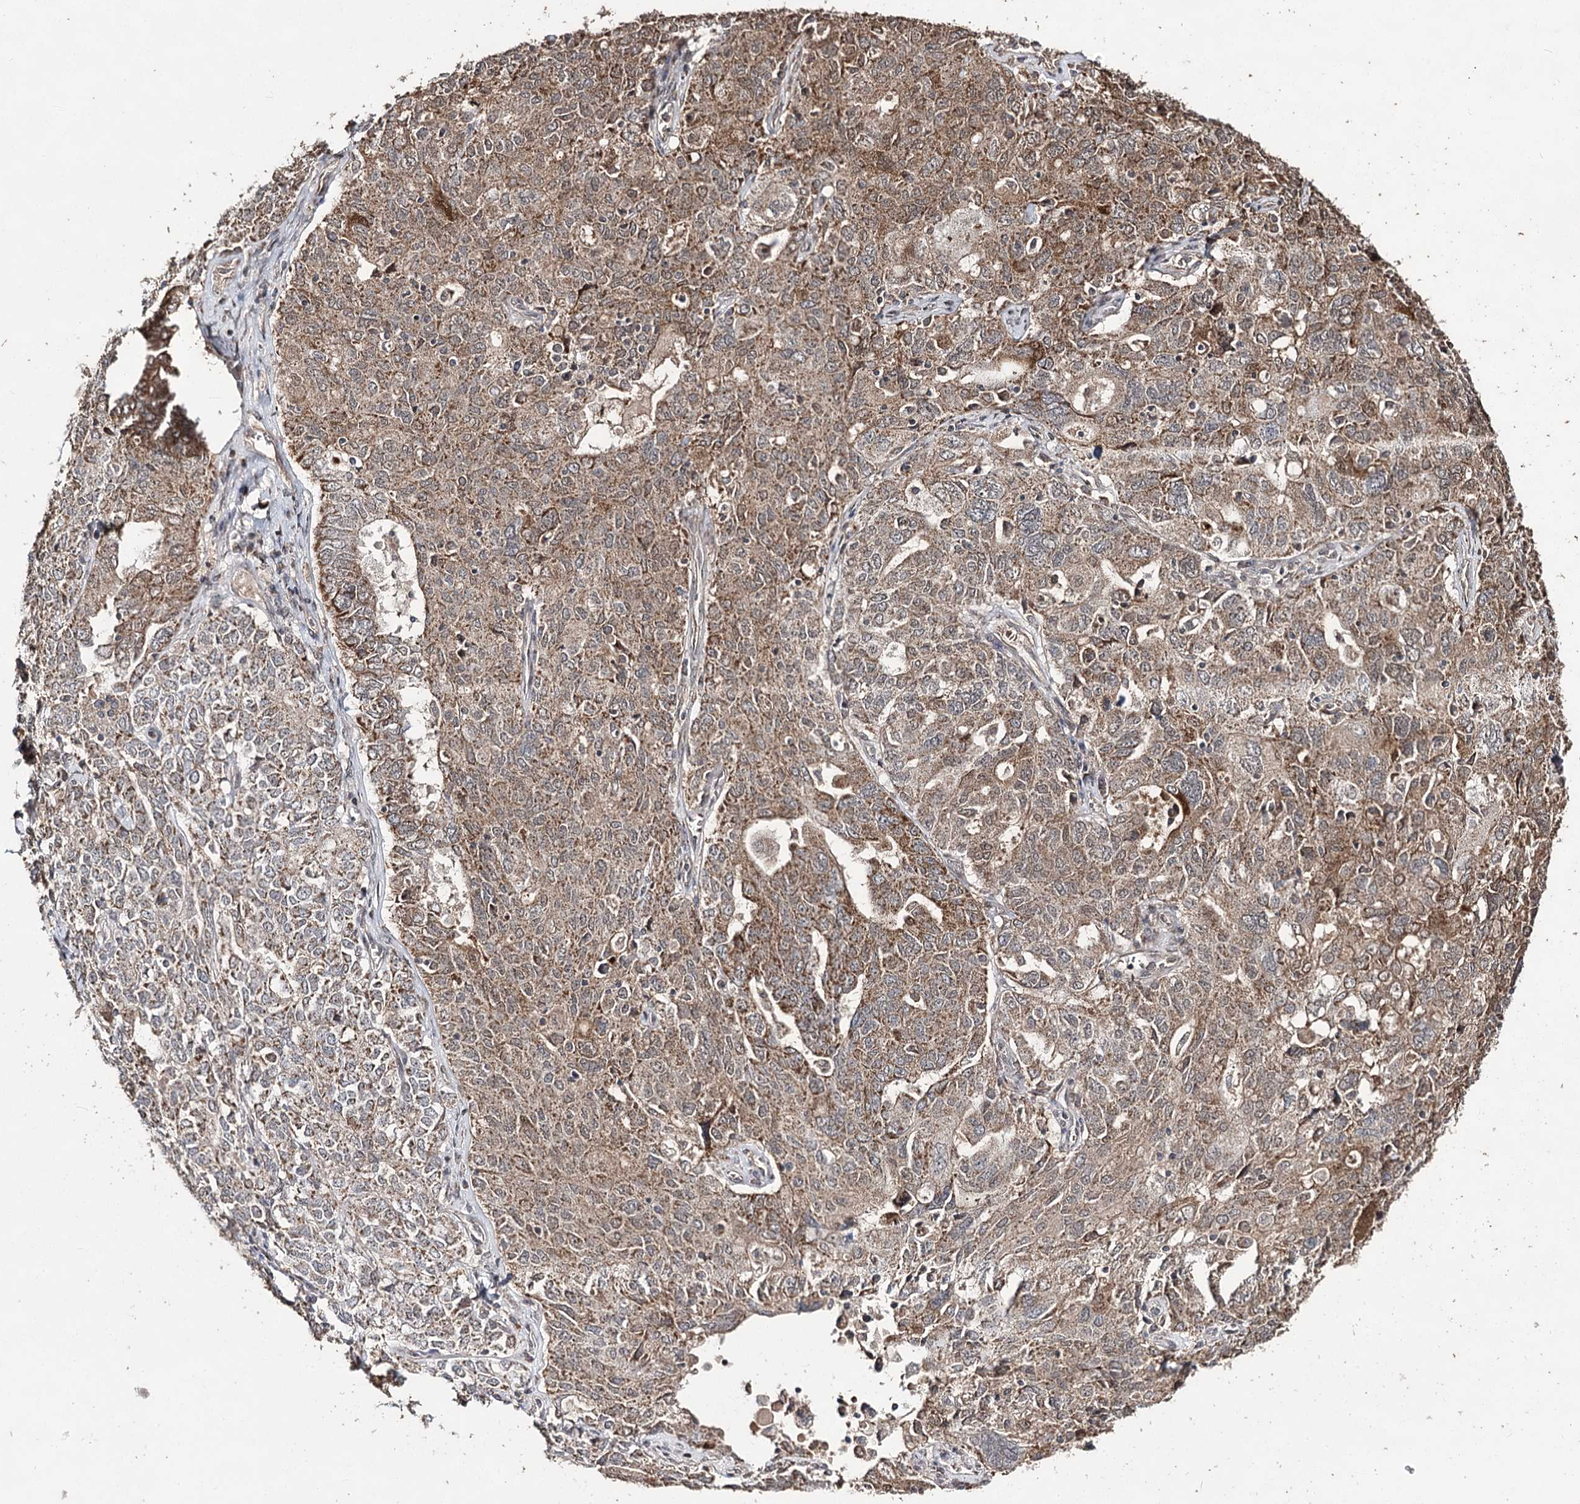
{"staining": {"intensity": "moderate", "quantity": ">75%", "location": "cytoplasmic/membranous"}, "tissue": "ovarian cancer", "cell_type": "Tumor cells", "image_type": "cancer", "snomed": [{"axis": "morphology", "description": "Carcinoma, endometroid"}, {"axis": "topography", "description": "Ovary"}], "caption": "Endometroid carcinoma (ovarian) was stained to show a protein in brown. There is medium levels of moderate cytoplasmic/membranous expression in about >75% of tumor cells.", "gene": "ACTR6", "patient": {"sex": "female", "age": 62}}